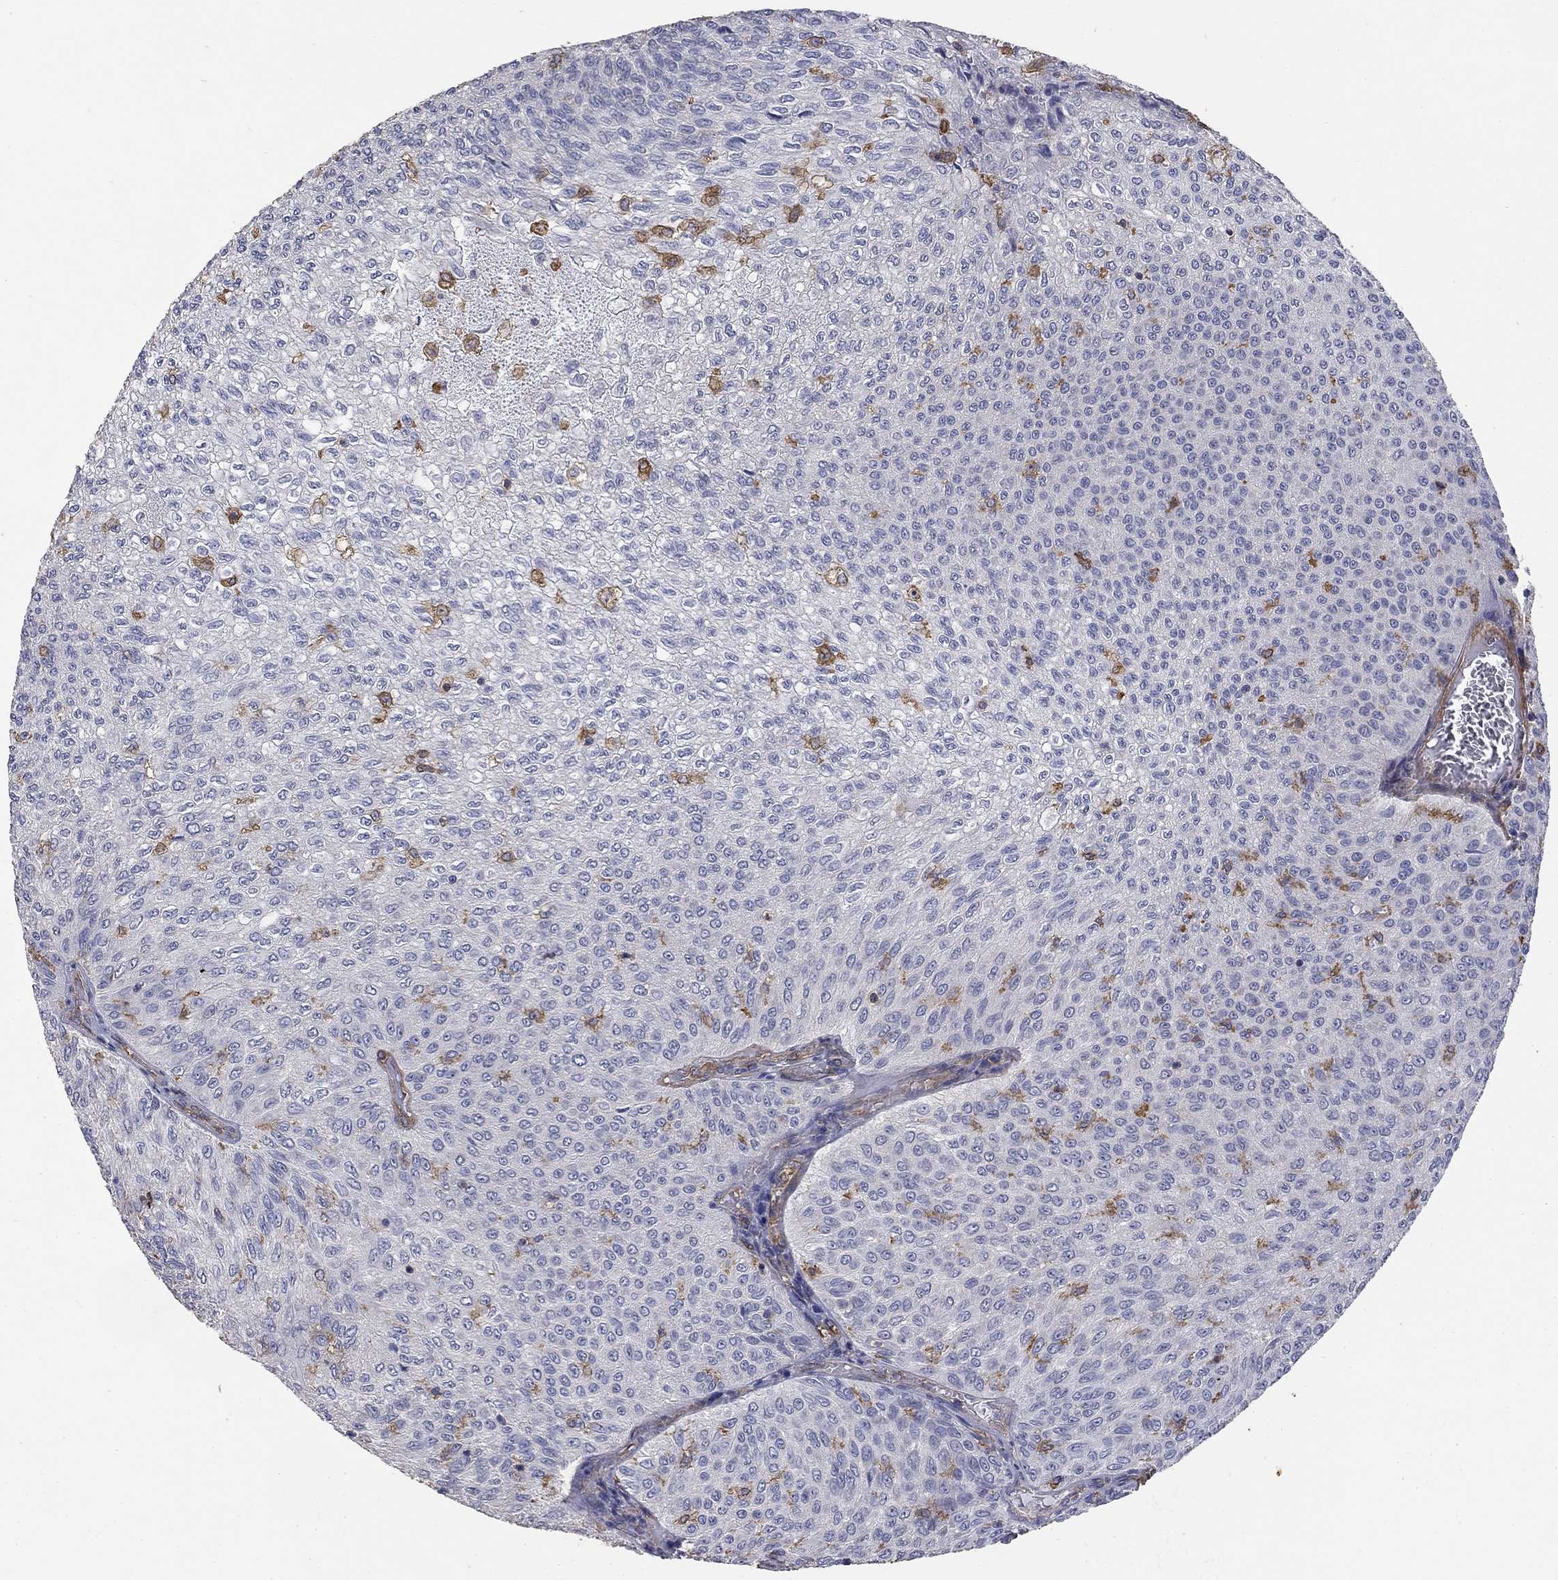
{"staining": {"intensity": "moderate", "quantity": "<25%", "location": "cytoplasmic/membranous"}, "tissue": "urothelial cancer", "cell_type": "Tumor cells", "image_type": "cancer", "snomed": [{"axis": "morphology", "description": "Urothelial carcinoma, Low grade"}, {"axis": "topography", "description": "Urinary bladder"}], "caption": "Urothelial cancer stained with IHC displays moderate cytoplasmic/membranous expression in about <25% of tumor cells. The staining is performed using DAB (3,3'-diaminobenzidine) brown chromogen to label protein expression. The nuclei are counter-stained blue using hematoxylin.", "gene": "DPYSL2", "patient": {"sex": "male", "age": 78}}